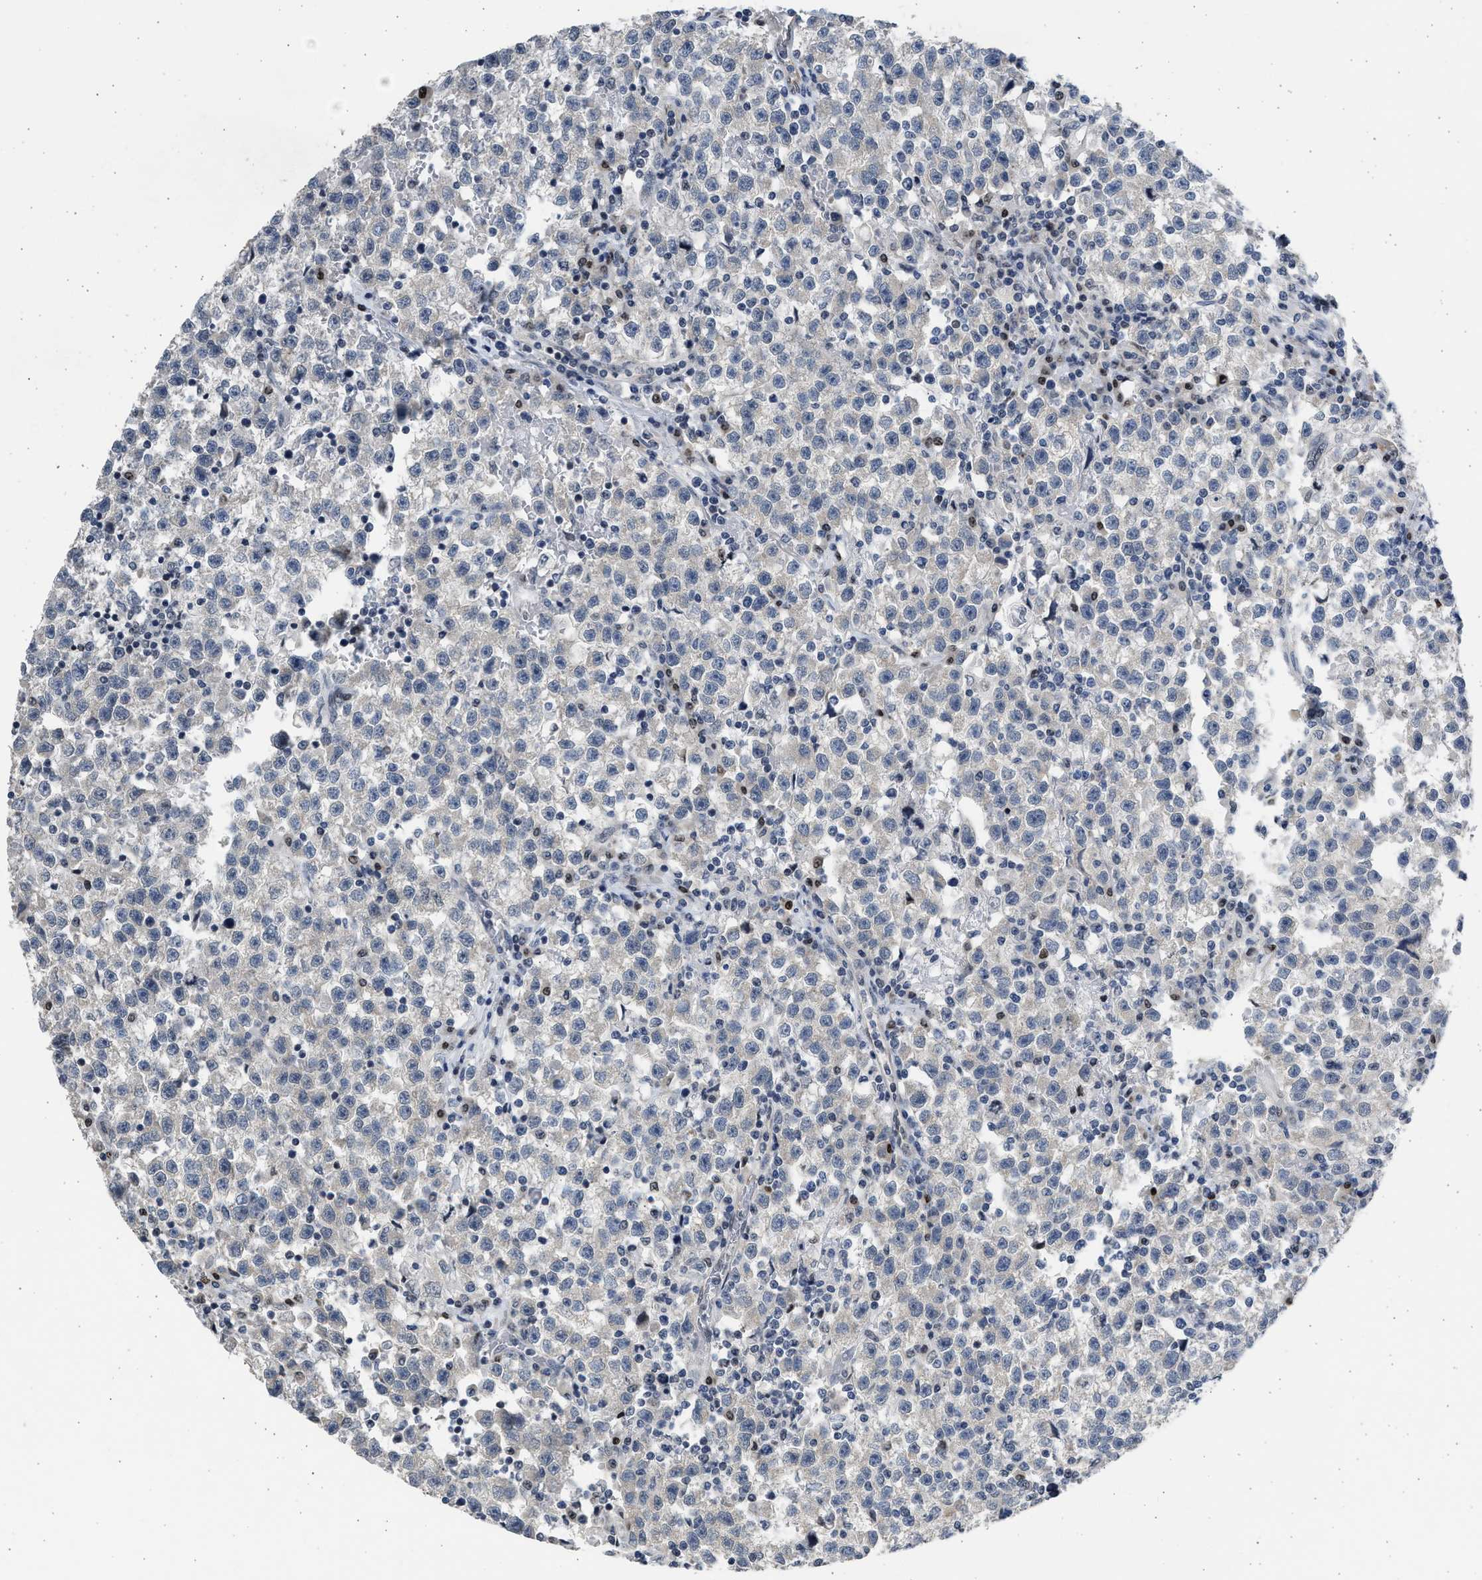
{"staining": {"intensity": "negative", "quantity": "none", "location": "none"}, "tissue": "testis cancer", "cell_type": "Tumor cells", "image_type": "cancer", "snomed": [{"axis": "morphology", "description": "Seminoma, NOS"}, {"axis": "topography", "description": "Testis"}], "caption": "The immunohistochemistry (IHC) image has no significant positivity in tumor cells of testis cancer (seminoma) tissue.", "gene": "HMGN3", "patient": {"sex": "male", "age": 22}}